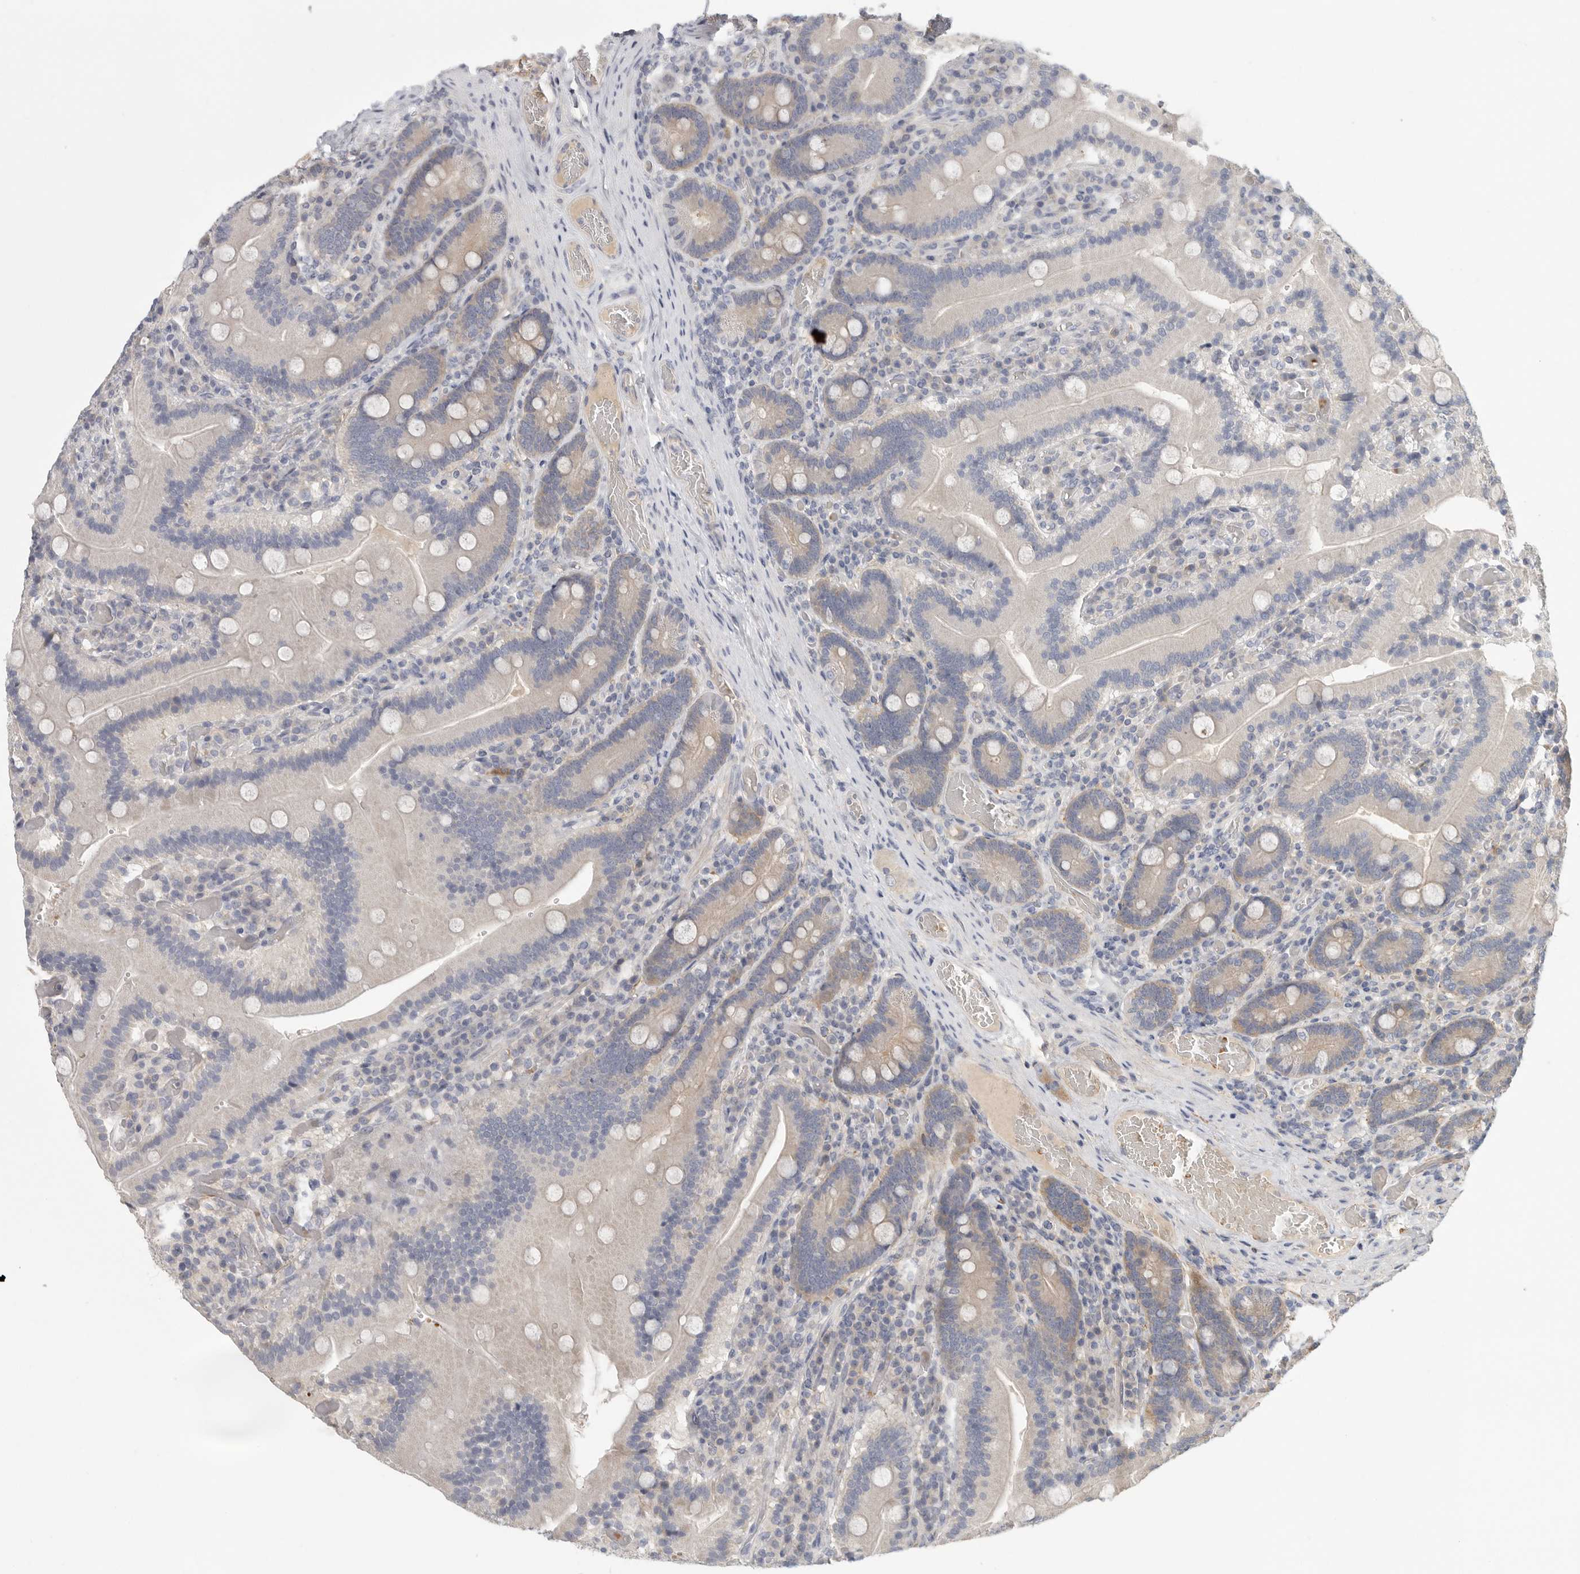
{"staining": {"intensity": "moderate", "quantity": "25%-75%", "location": "cytoplasmic/membranous"}, "tissue": "duodenum", "cell_type": "Glandular cells", "image_type": "normal", "snomed": [{"axis": "morphology", "description": "Normal tissue, NOS"}, {"axis": "topography", "description": "Duodenum"}], "caption": "DAB immunohistochemical staining of normal duodenum shows moderate cytoplasmic/membranous protein staining in approximately 25%-75% of glandular cells. Ihc stains the protein in brown and the nuclei are stained blue.", "gene": "CFAP298", "patient": {"sex": "female", "age": 62}}